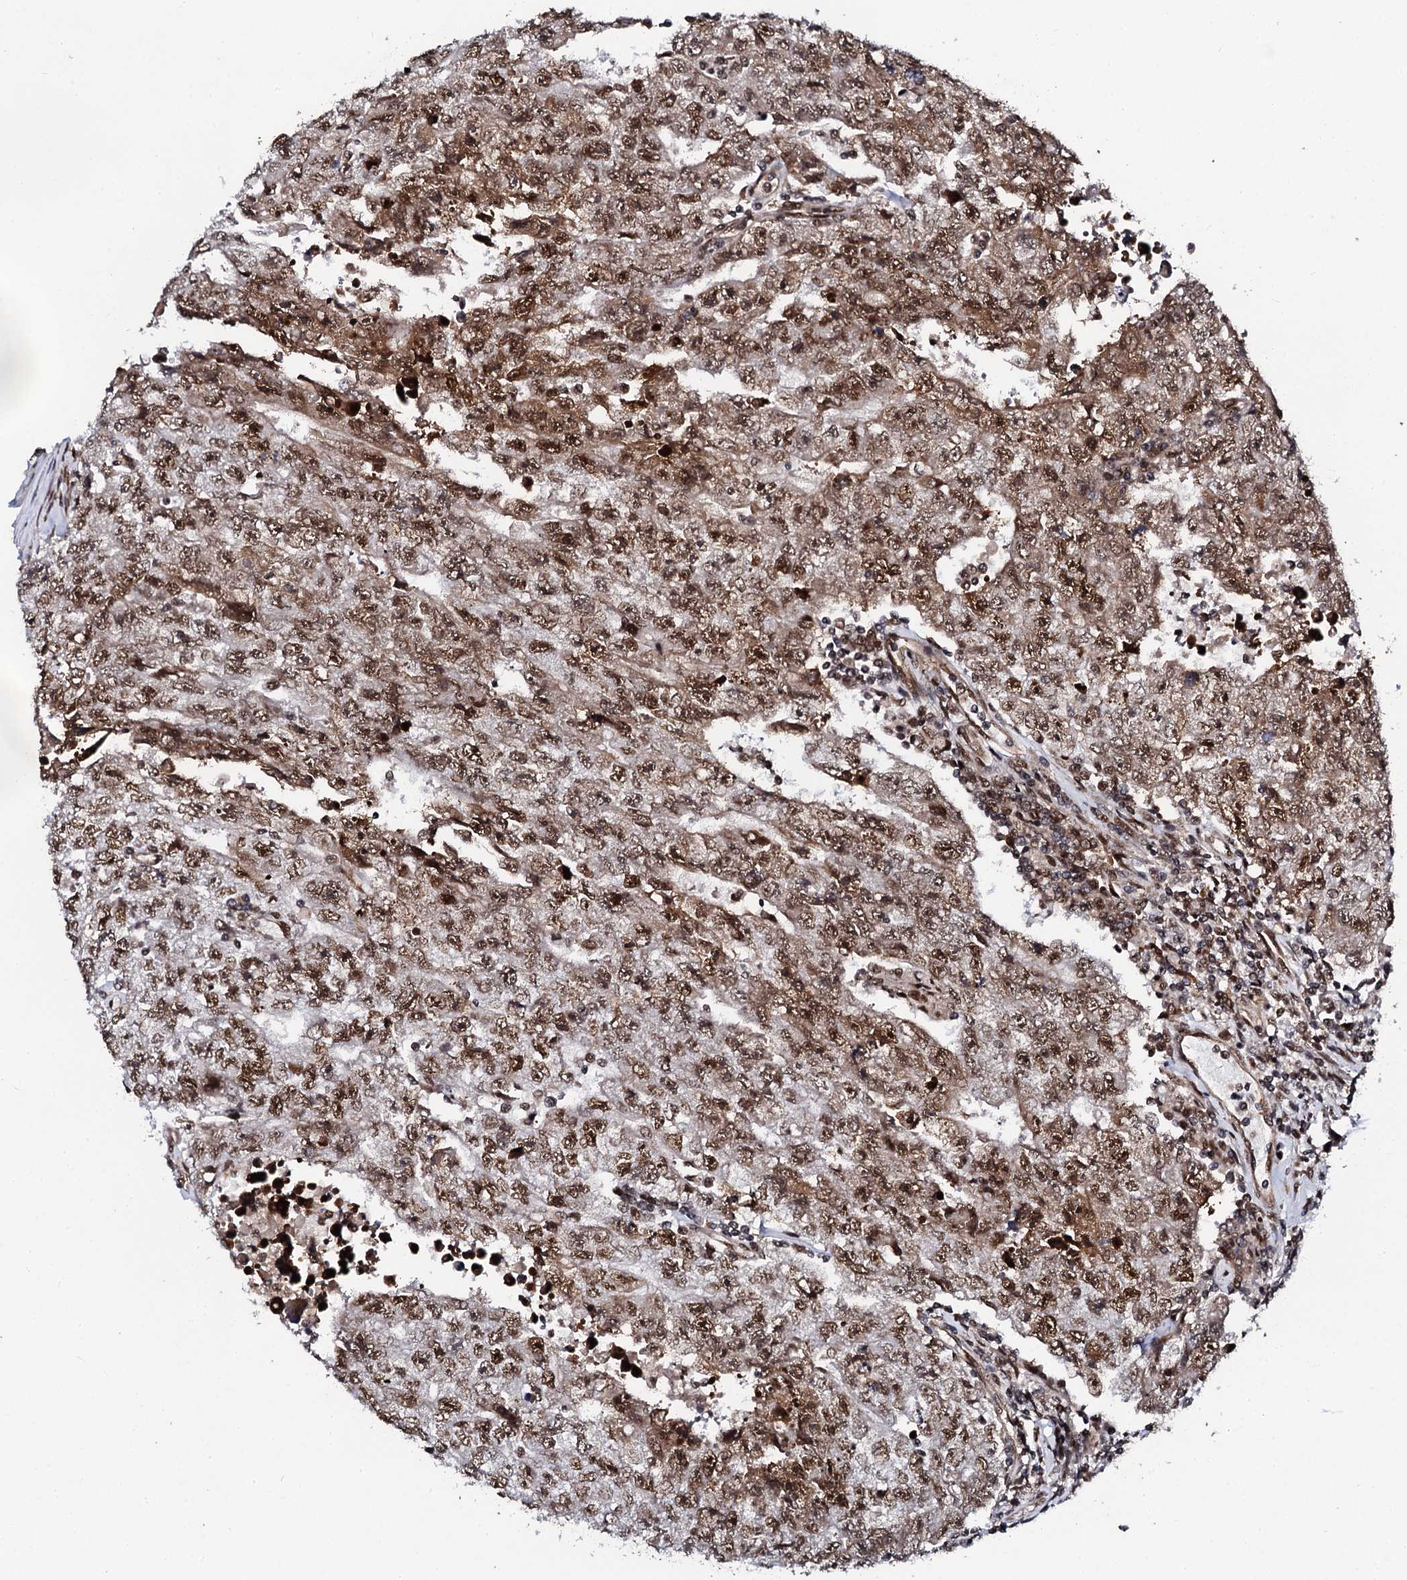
{"staining": {"intensity": "moderate", "quantity": ">75%", "location": "nuclear"}, "tissue": "testis cancer", "cell_type": "Tumor cells", "image_type": "cancer", "snomed": [{"axis": "morphology", "description": "Carcinoma, Embryonal, NOS"}, {"axis": "topography", "description": "Testis"}], "caption": "Tumor cells exhibit medium levels of moderate nuclear expression in about >75% of cells in human embryonal carcinoma (testis).", "gene": "CSTF3", "patient": {"sex": "male", "age": 17}}